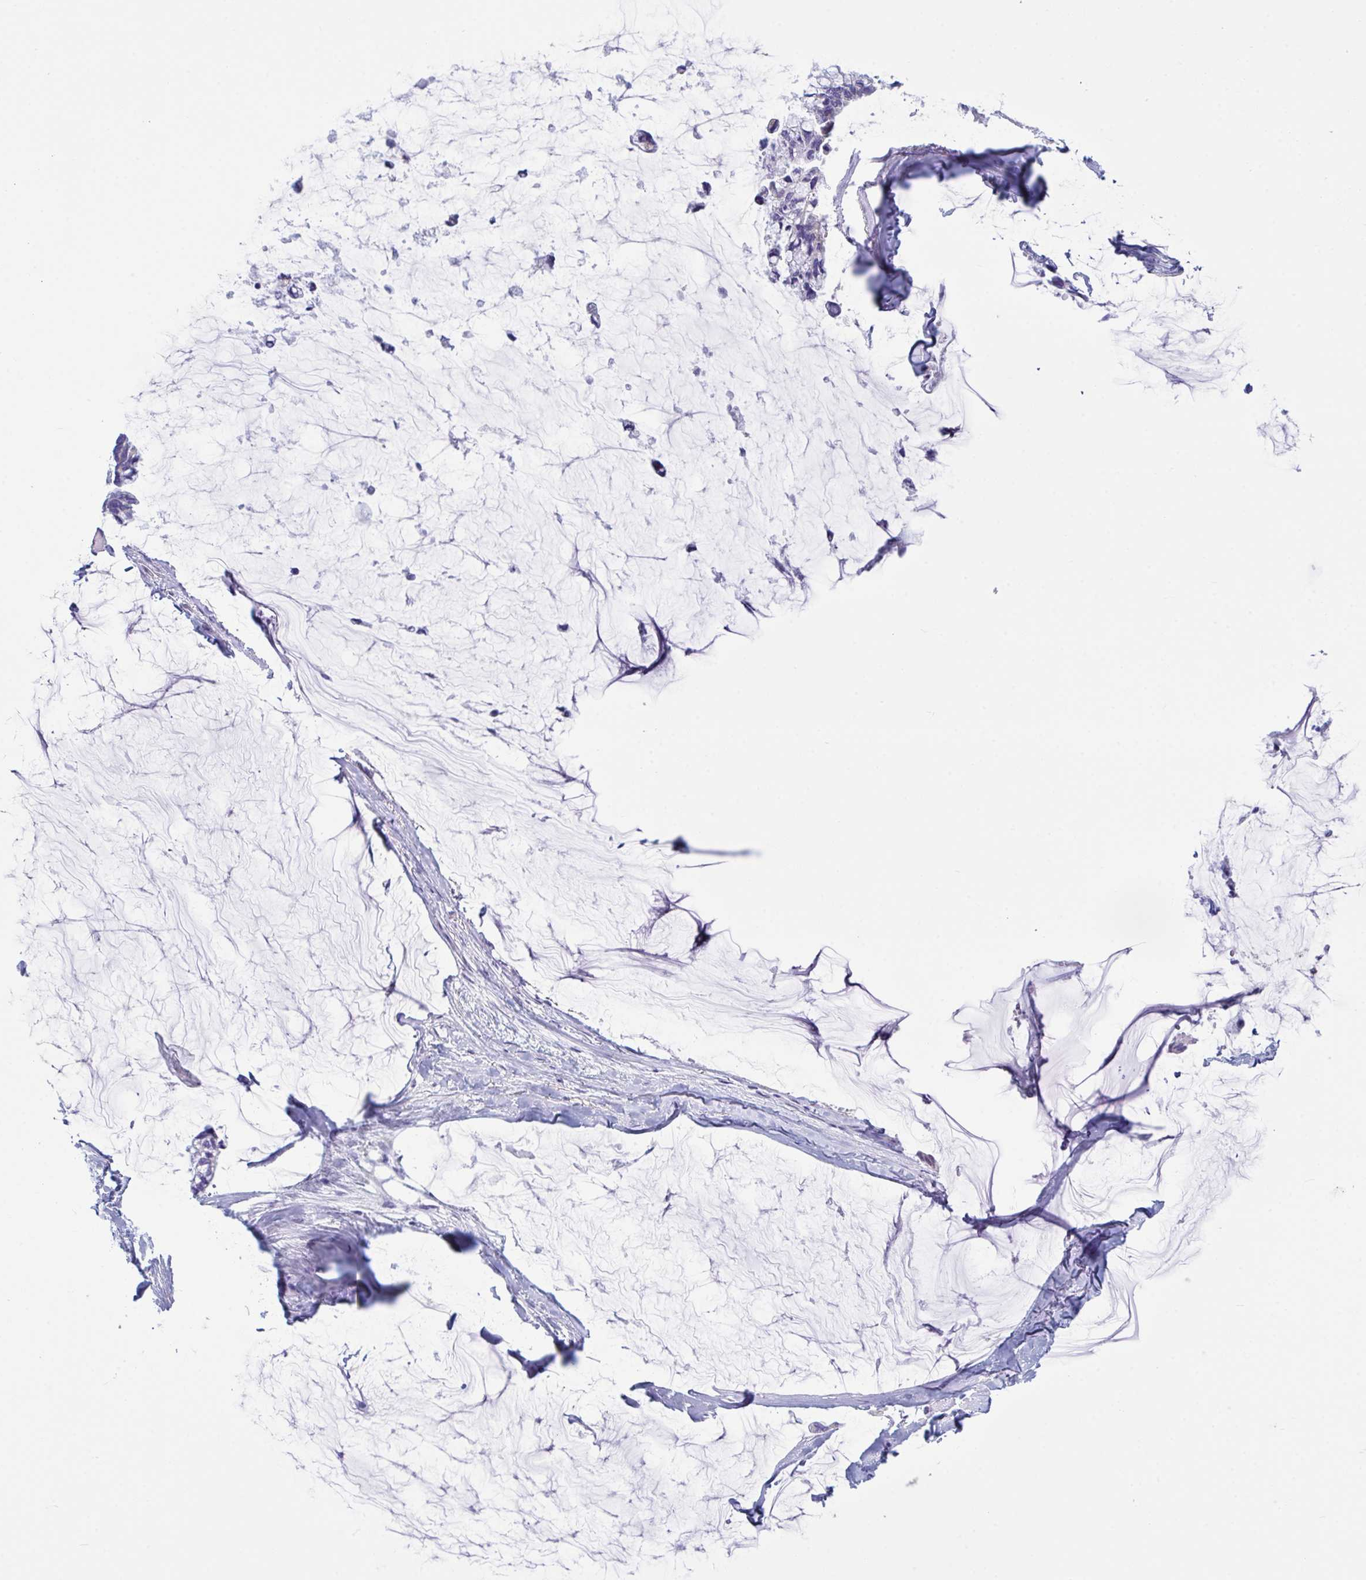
{"staining": {"intensity": "negative", "quantity": "none", "location": "none"}, "tissue": "ovarian cancer", "cell_type": "Tumor cells", "image_type": "cancer", "snomed": [{"axis": "morphology", "description": "Cystadenocarcinoma, mucinous, NOS"}, {"axis": "topography", "description": "Ovary"}], "caption": "IHC micrograph of ovarian cancer (mucinous cystadenocarcinoma) stained for a protein (brown), which shows no staining in tumor cells.", "gene": "BBS1", "patient": {"sex": "female", "age": 39}}